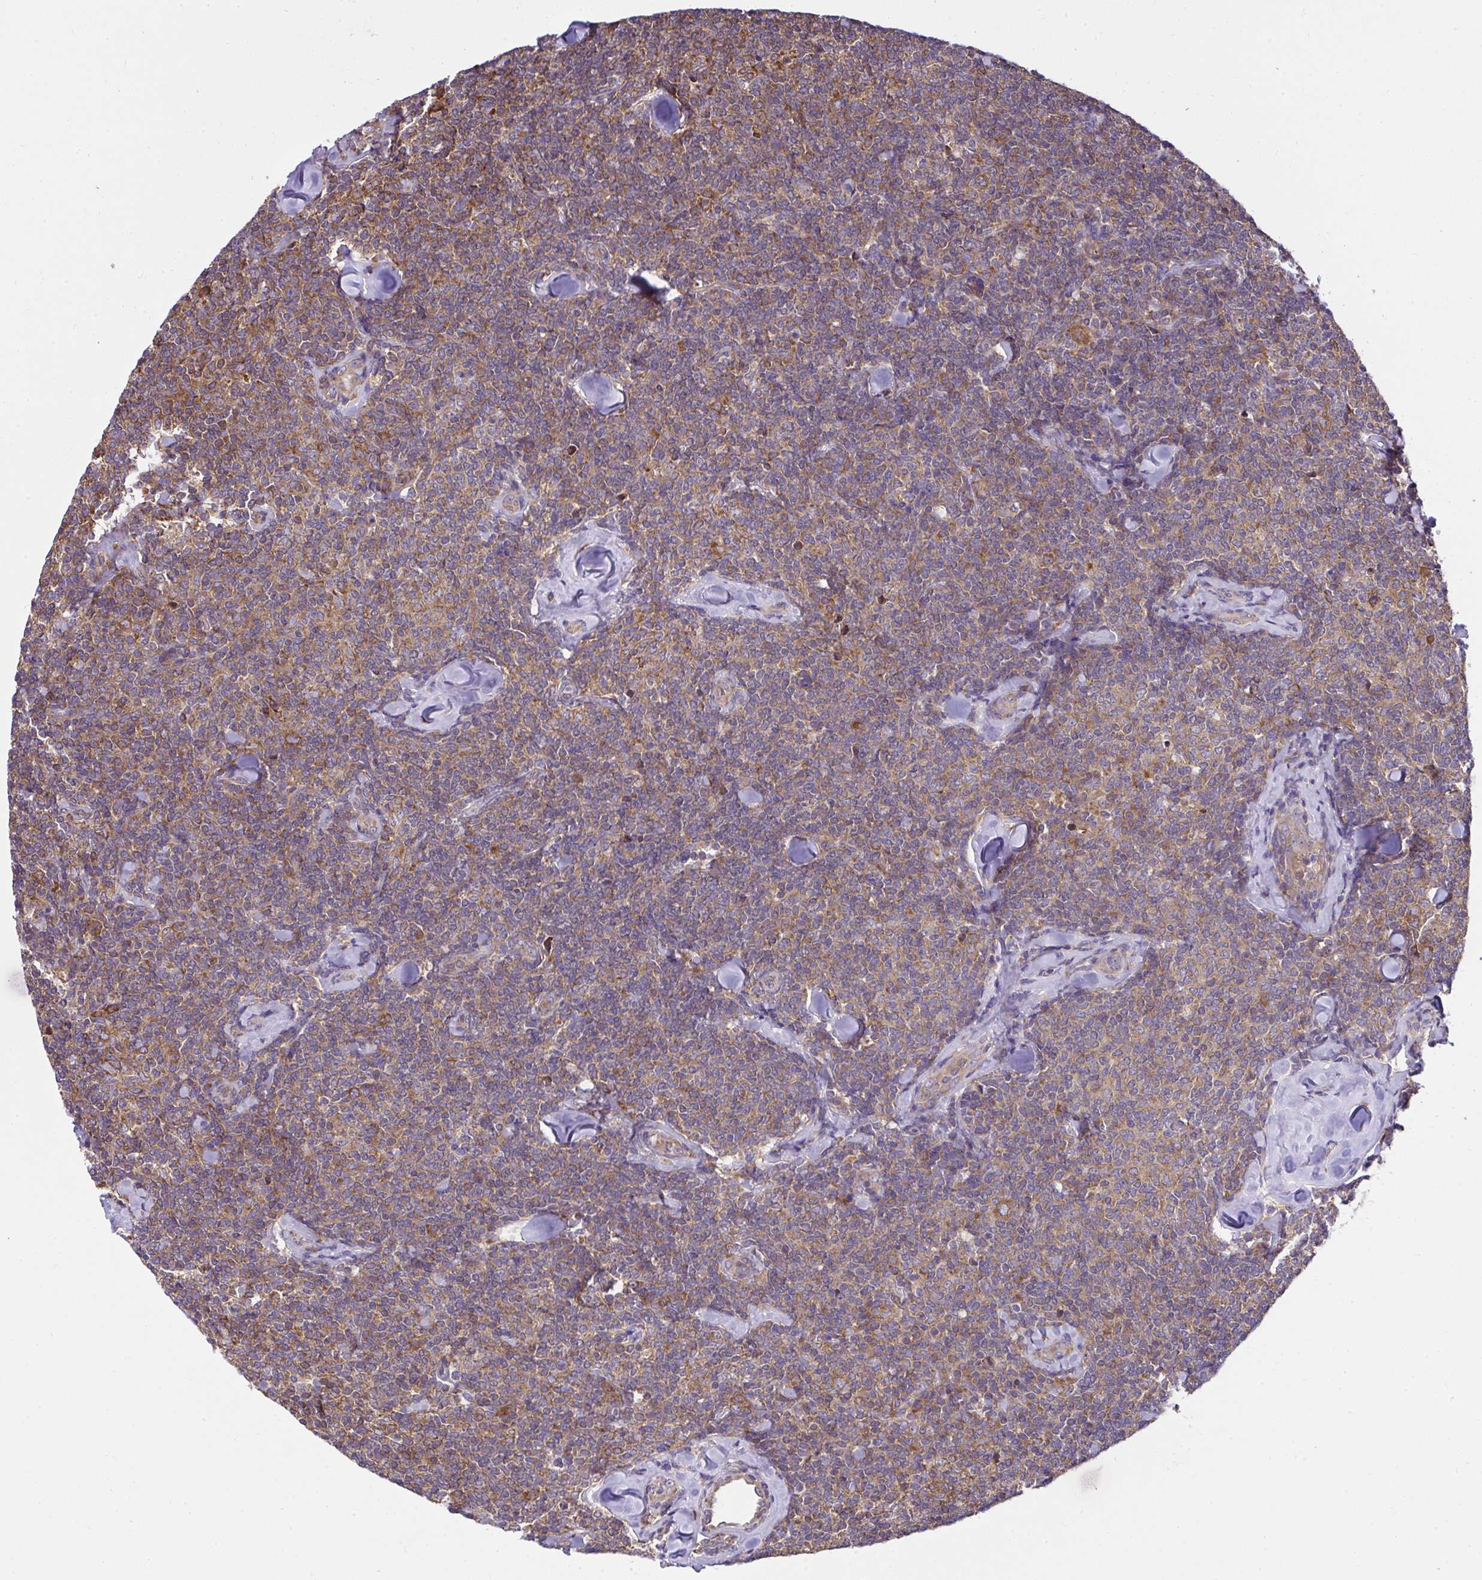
{"staining": {"intensity": "moderate", "quantity": "25%-75%", "location": "cytoplasmic/membranous"}, "tissue": "lymphoma", "cell_type": "Tumor cells", "image_type": "cancer", "snomed": [{"axis": "morphology", "description": "Malignant lymphoma, non-Hodgkin's type, Low grade"}, {"axis": "topography", "description": "Lymph node"}], "caption": "Moderate cytoplasmic/membranous protein positivity is appreciated in about 25%-75% of tumor cells in lymphoma.", "gene": "RPS7", "patient": {"sex": "female", "age": 56}}